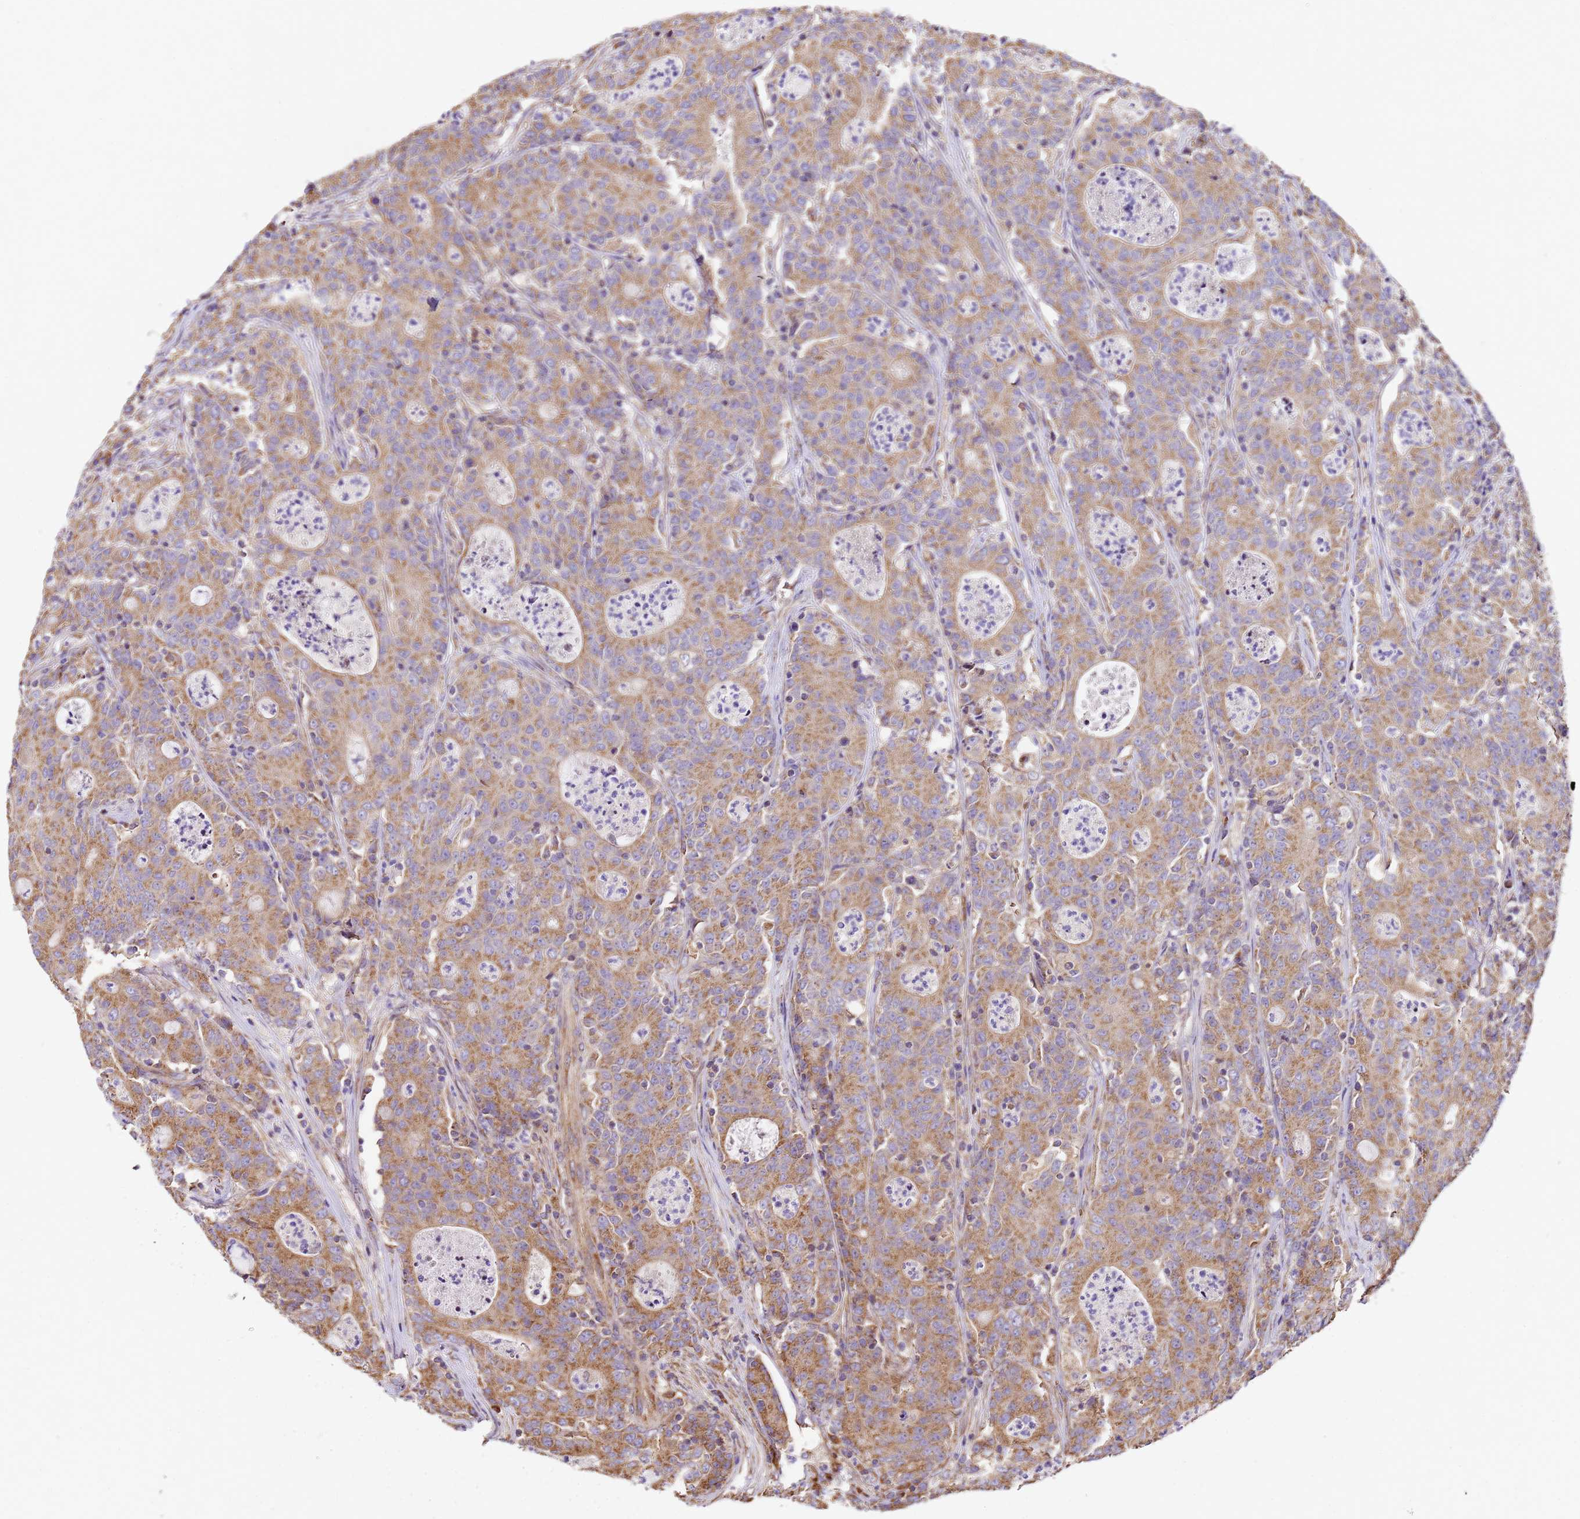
{"staining": {"intensity": "moderate", "quantity": ">75%", "location": "cytoplasmic/membranous"}, "tissue": "colorectal cancer", "cell_type": "Tumor cells", "image_type": "cancer", "snomed": [{"axis": "morphology", "description": "Adenocarcinoma, NOS"}, {"axis": "topography", "description": "Colon"}], "caption": "DAB immunohistochemical staining of colorectal adenocarcinoma shows moderate cytoplasmic/membranous protein staining in about >75% of tumor cells.", "gene": "LRRIQ1", "patient": {"sex": "male", "age": 83}}